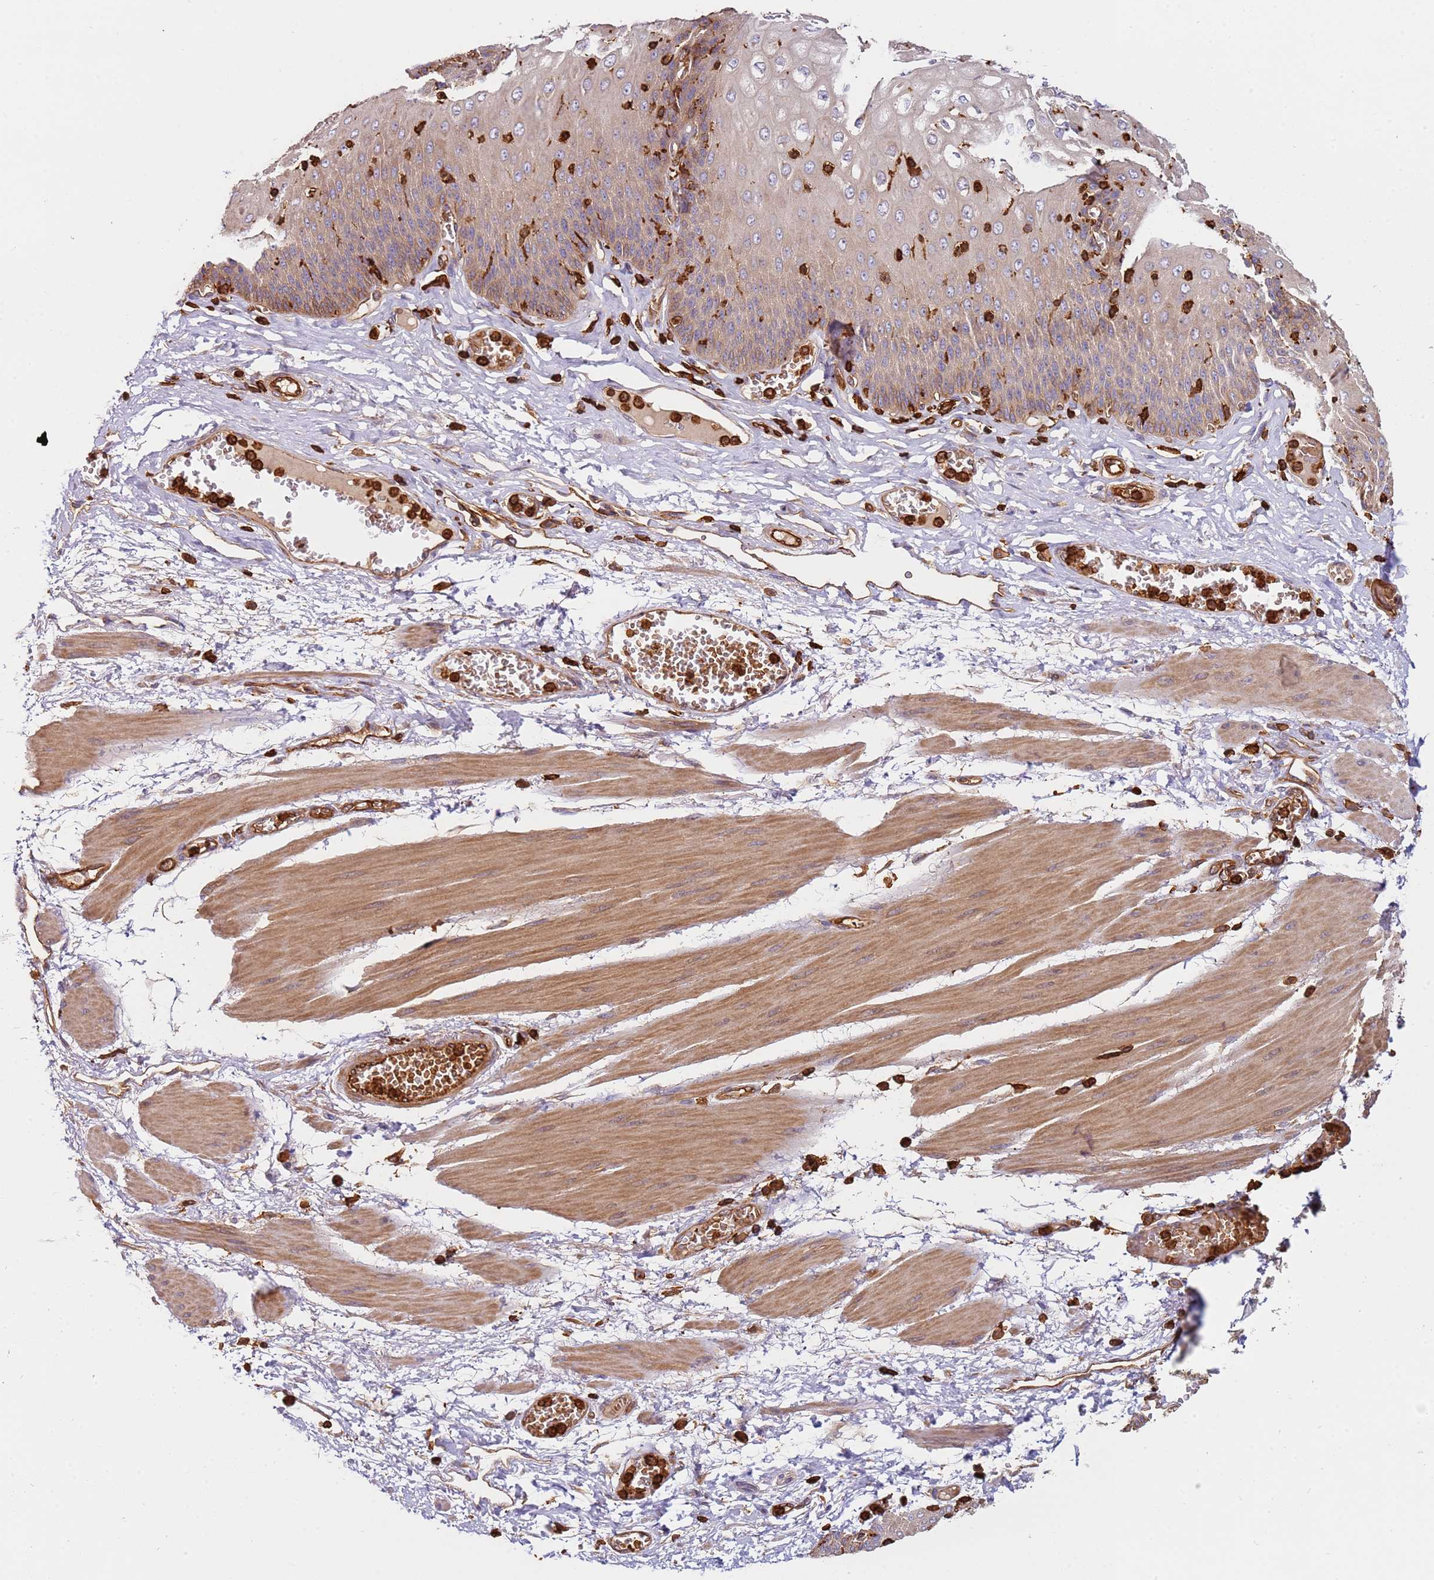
{"staining": {"intensity": "moderate", "quantity": "<25%", "location": "cytoplasmic/membranous"}, "tissue": "esophagus", "cell_type": "Squamous epithelial cells", "image_type": "normal", "snomed": [{"axis": "morphology", "description": "Normal tissue, NOS"}, {"axis": "topography", "description": "Esophagus"}], "caption": "Immunohistochemical staining of unremarkable human esophagus exhibits low levels of moderate cytoplasmic/membranous positivity in approximately <25% of squamous epithelial cells.", "gene": "OR6P1", "patient": {"sex": "male", "age": 60}}